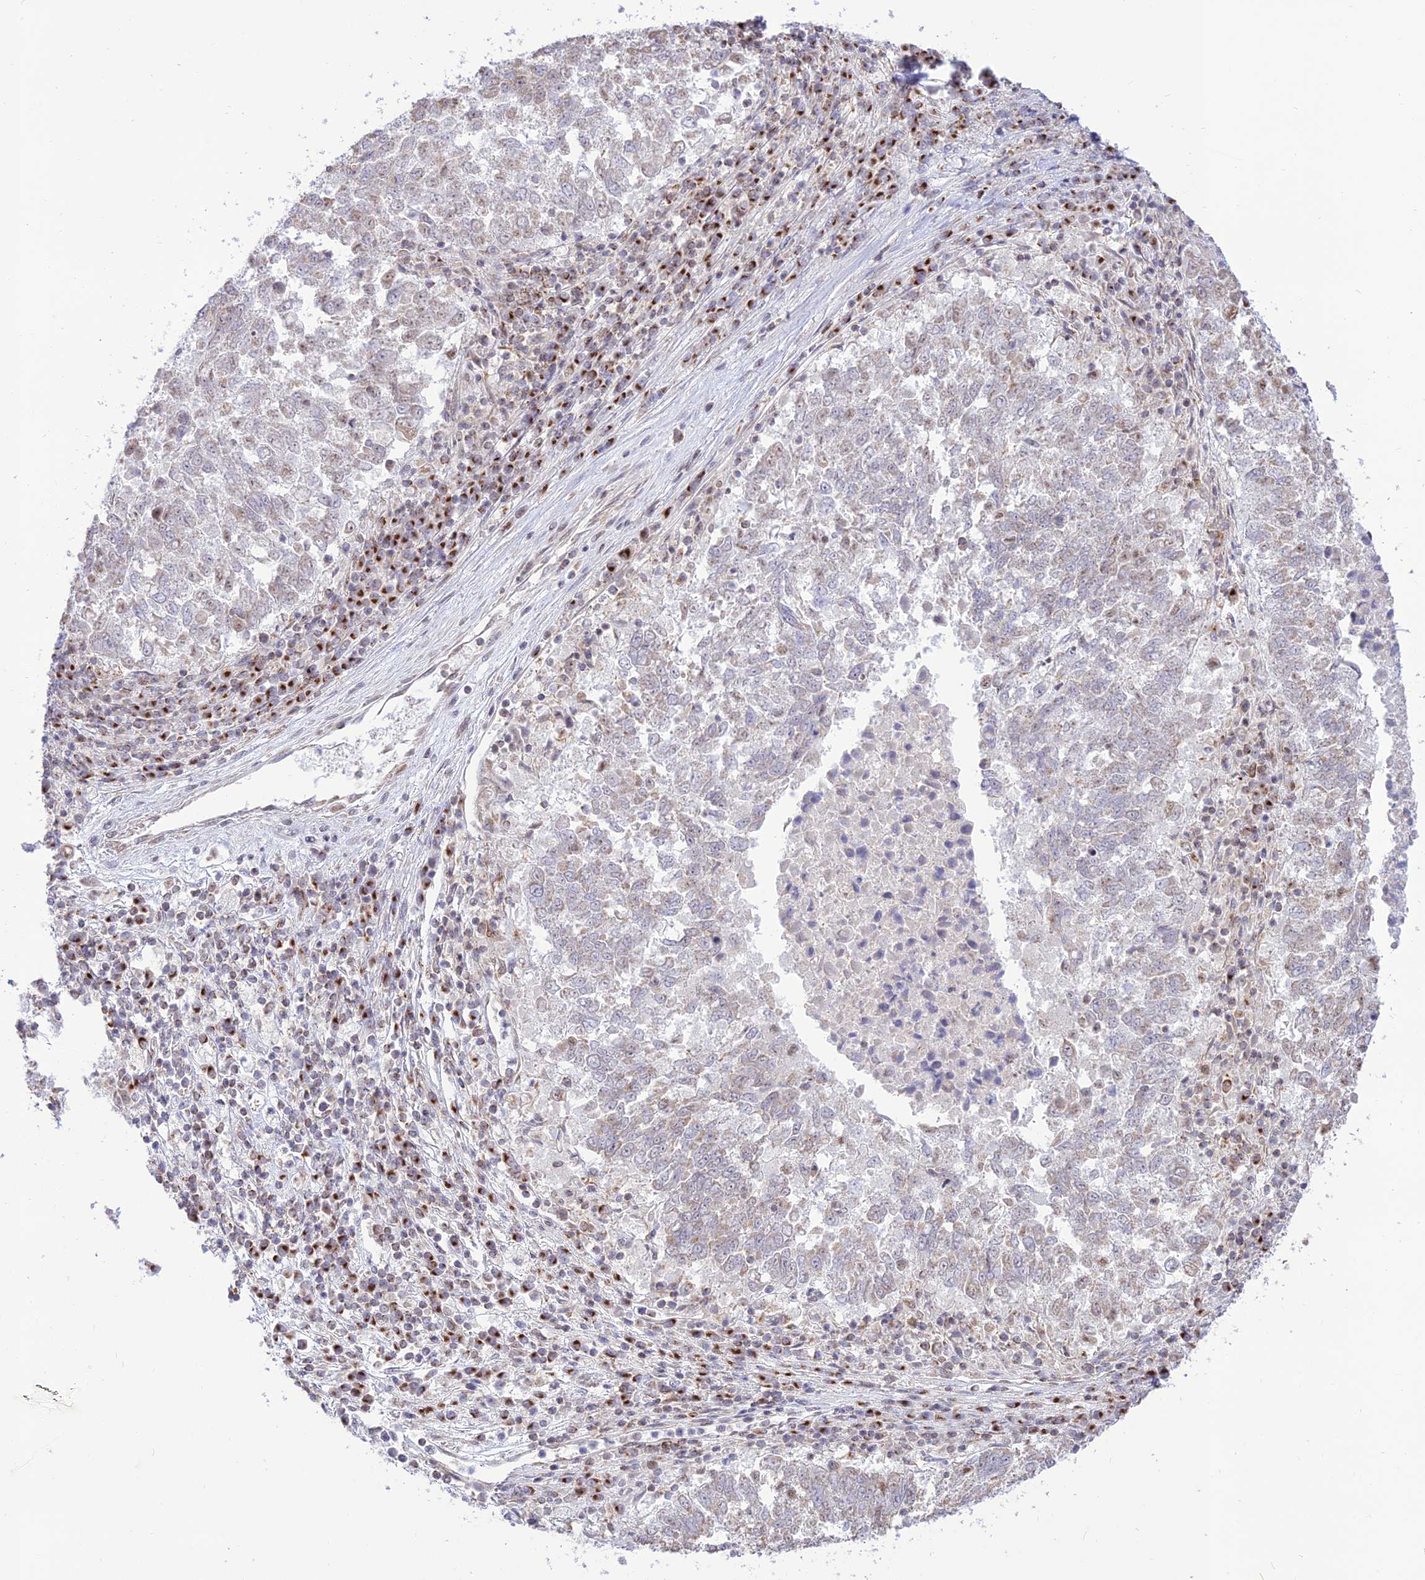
{"staining": {"intensity": "negative", "quantity": "none", "location": "none"}, "tissue": "lung cancer", "cell_type": "Tumor cells", "image_type": "cancer", "snomed": [{"axis": "morphology", "description": "Squamous cell carcinoma, NOS"}, {"axis": "topography", "description": "Lung"}], "caption": "Image shows no significant protein expression in tumor cells of lung cancer.", "gene": "GOLGA3", "patient": {"sex": "male", "age": 73}}